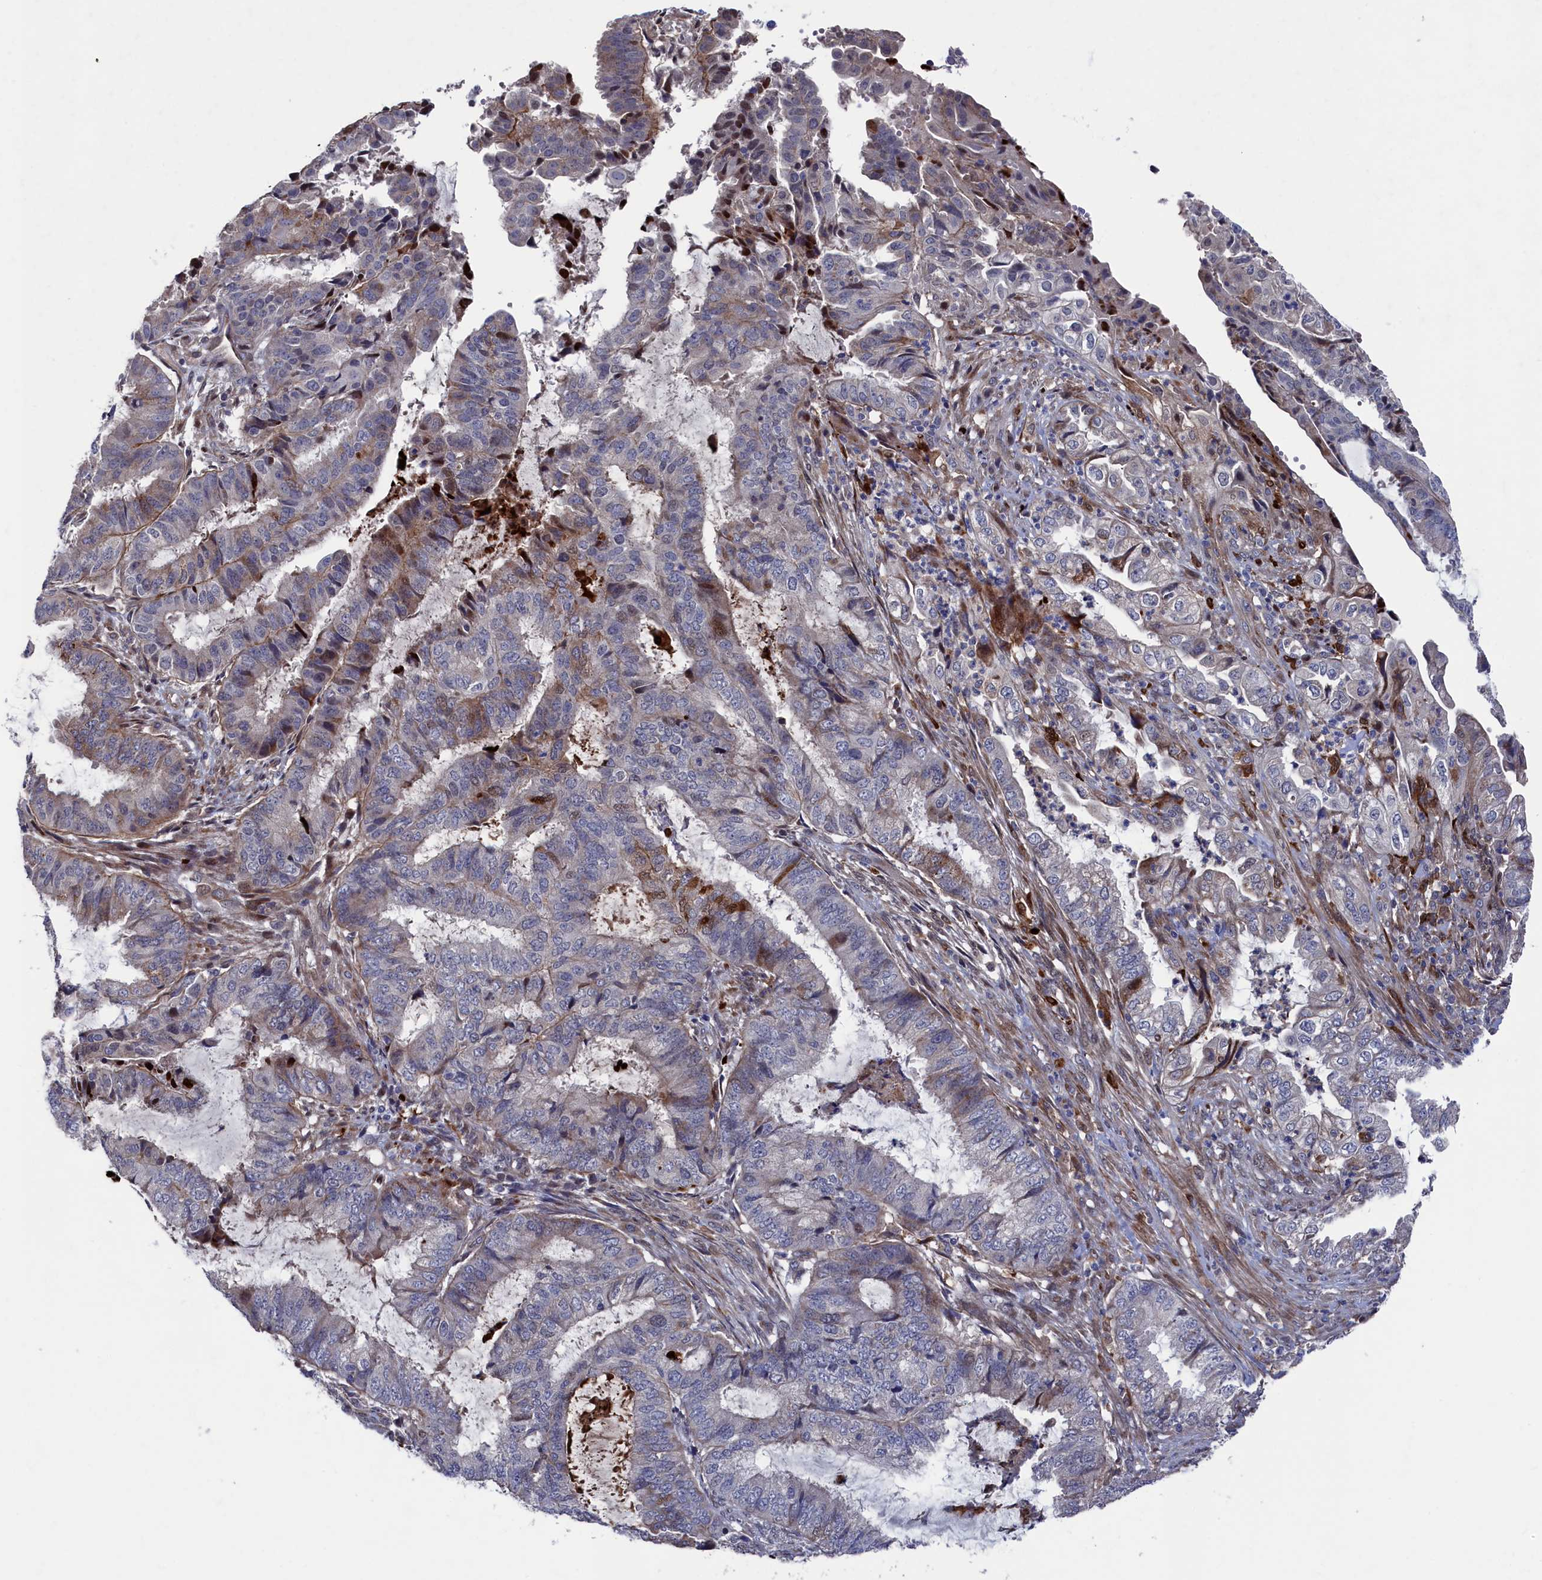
{"staining": {"intensity": "moderate", "quantity": "<25%", "location": "cytoplasmic/membranous"}, "tissue": "endometrial cancer", "cell_type": "Tumor cells", "image_type": "cancer", "snomed": [{"axis": "morphology", "description": "Adenocarcinoma, NOS"}, {"axis": "topography", "description": "Endometrium"}], "caption": "Immunohistochemical staining of human endometrial cancer exhibits moderate cytoplasmic/membranous protein expression in approximately <25% of tumor cells. (DAB = brown stain, brightfield microscopy at high magnification).", "gene": "ZNF891", "patient": {"sex": "female", "age": 51}}